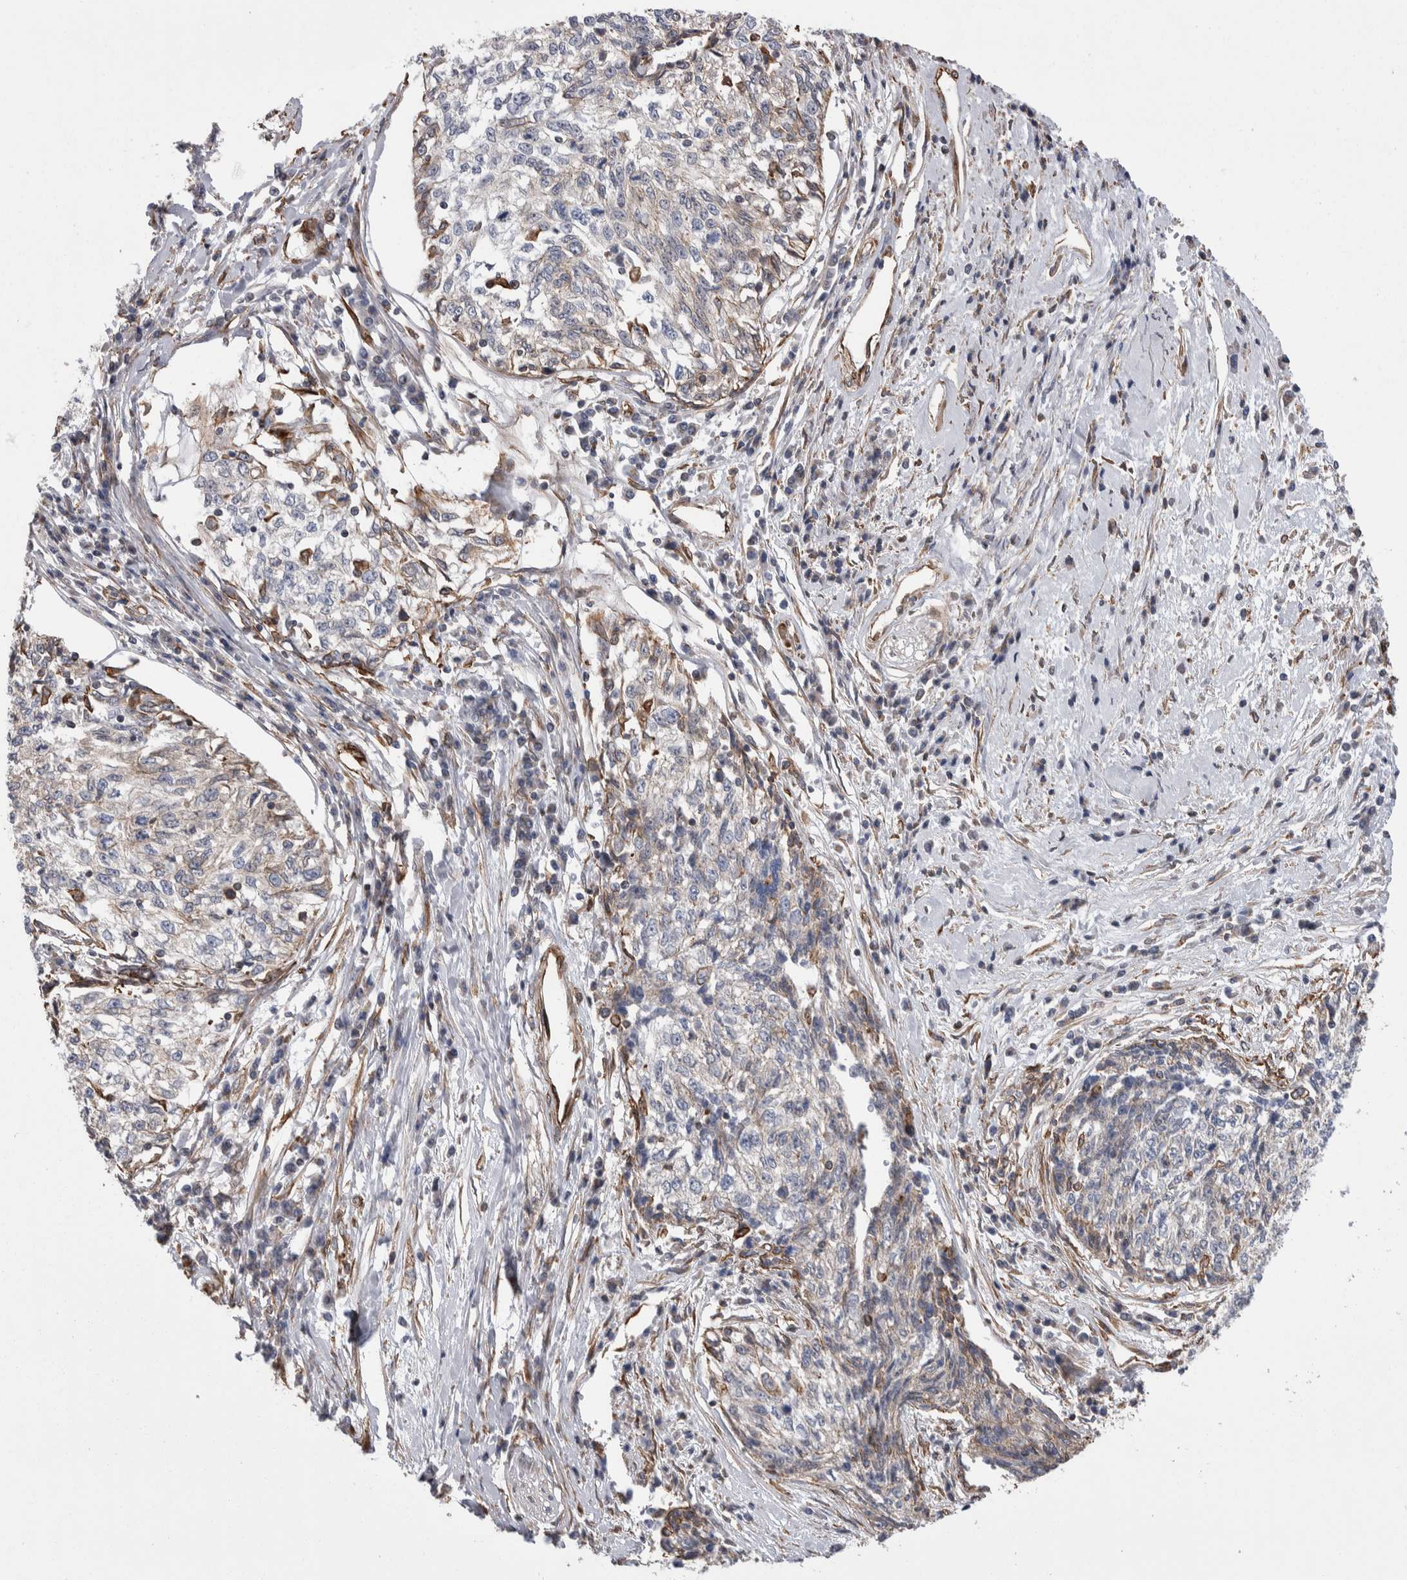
{"staining": {"intensity": "weak", "quantity": "<25%", "location": "cytoplasmic/membranous"}, "tissue": "cervical cancer", "cell_type": "Tumor cells", "image_type": "cancer", "snomed": [{"axis": "morphology", "description": "Squamous cell carcinoma, NOS"}, {"axis": "topography", "description": "Cervix"}], "caption": "An IHC image of squamous cell carcinoma (cervical) is shown. There is no staining in tumor cells of squamous cell carcinoma (cervical).", "gene": "KIF12", "patient": {"sex": "female", "age": 57}}